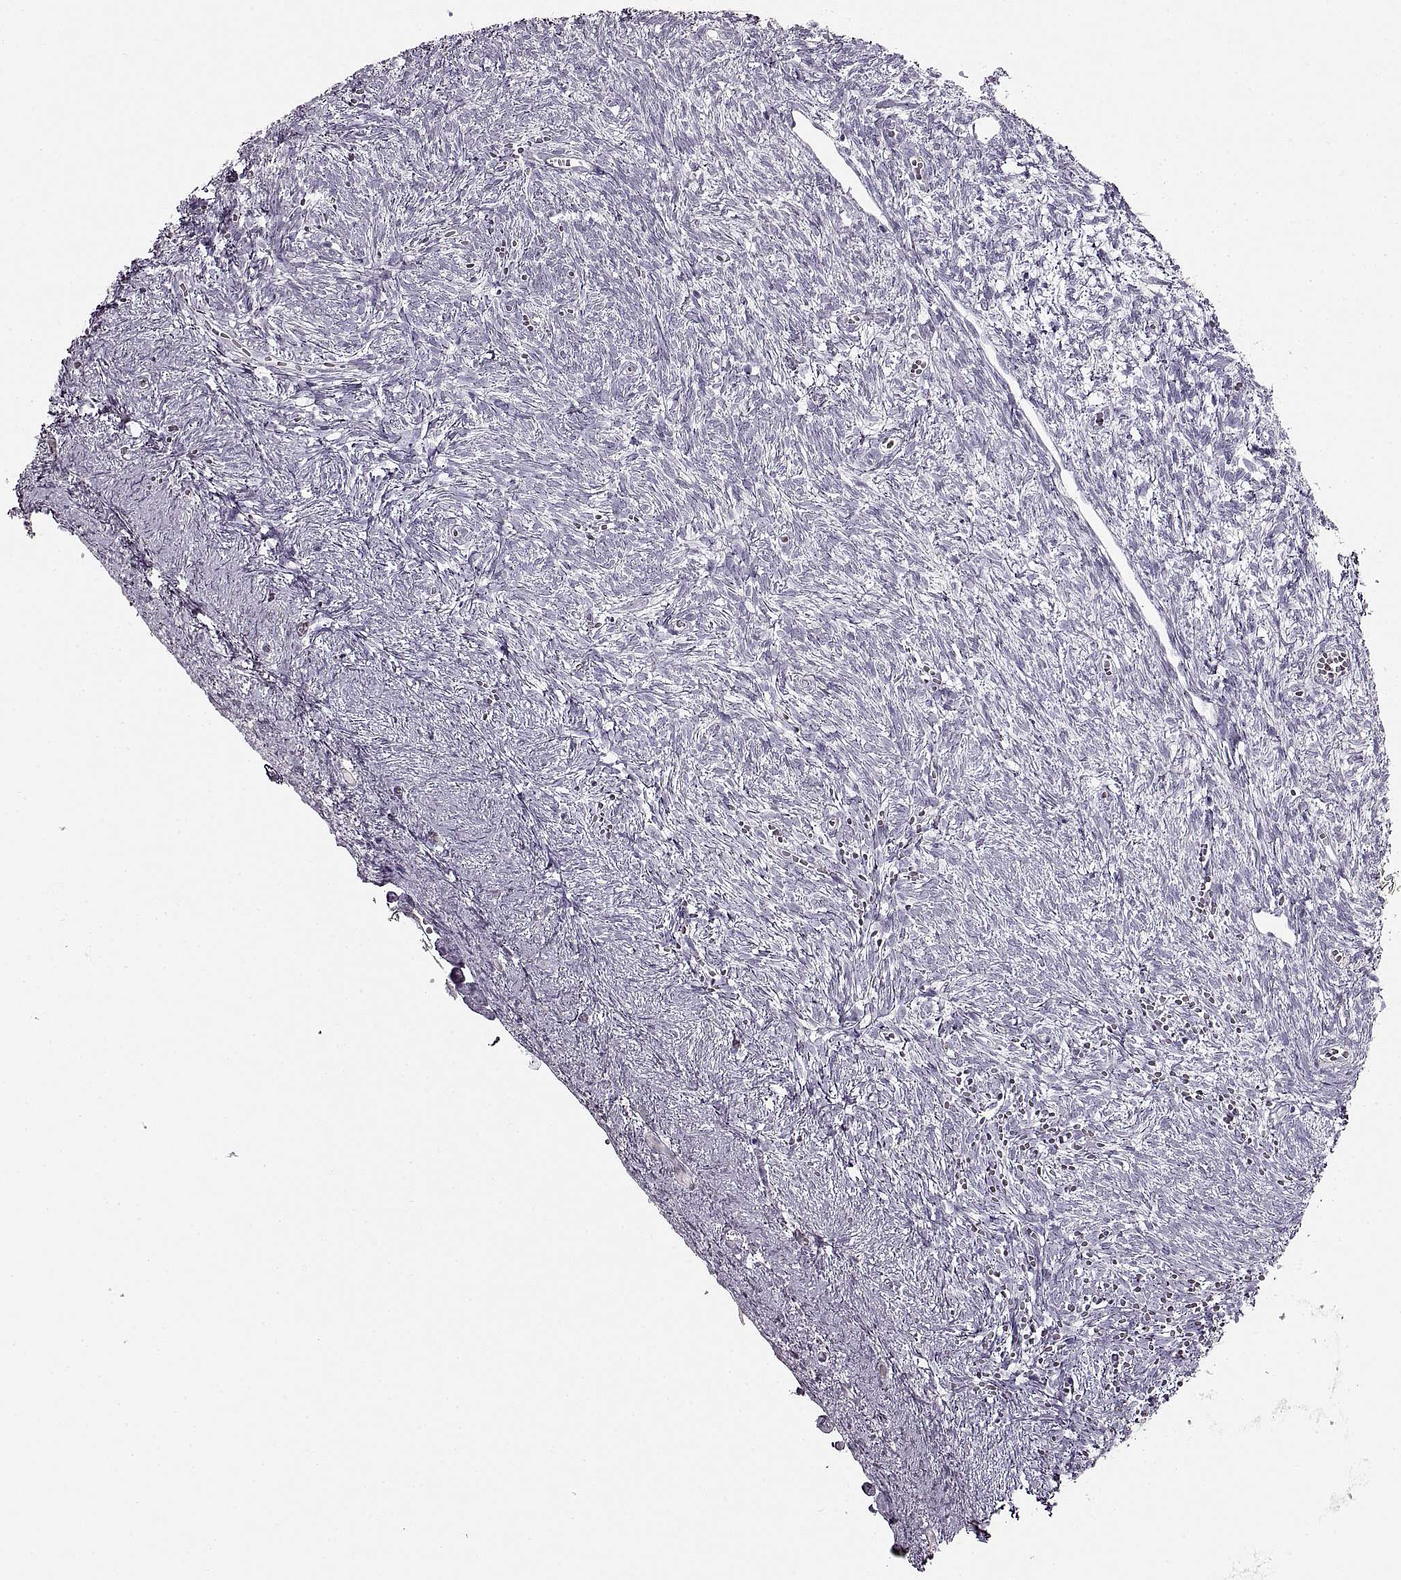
{"staining": {"intensity": "negative", "quantity": "none", "location": "none"}, "tissue": "ovary", "cell_type": "Follicle cells", "image_type": "normal", "snomed": [{"axis": "morphology", "description": "Normal tissue, NOS"}, {"axis": "topography", "description": "Ovary"}], "caption": "IHC photomicrograph of unremarkable ovary stained for a protein (brown), which demonstrates no expression in follicle cells. The staining was performed using DAB to visualize the protein expression in brown, while the nuclei were stained in blue with hematoxylin (Magnification: 20x).", "gene": "CNTN1", "patient": {"sex": "female", "age": 43}}